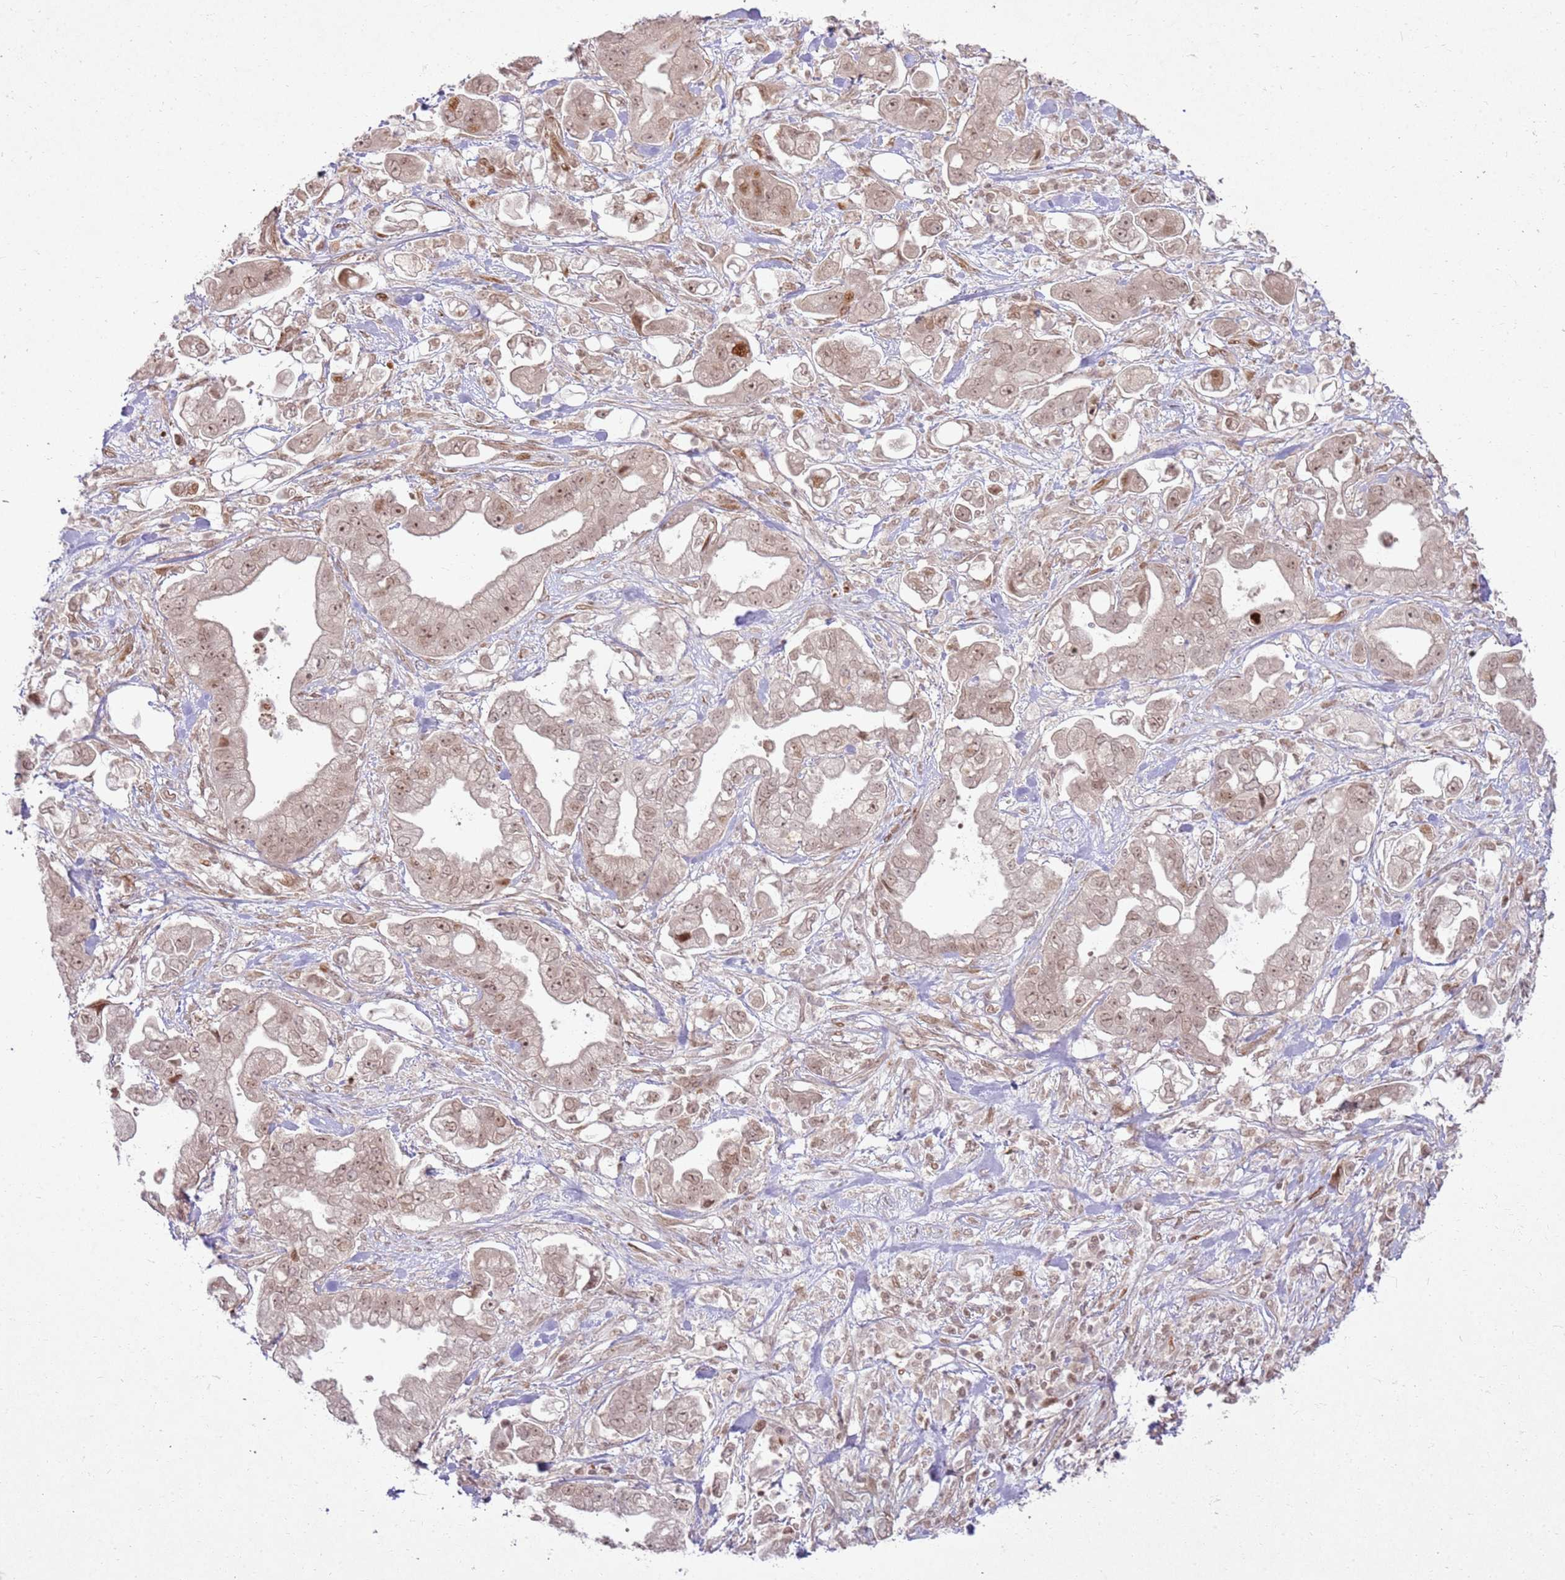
{"staining": {"intensity": "moderate", "quantity": ">75%", "location": "nuclear"}, "tissue": "stomach cancer", "cell_type": "Tumor cells", "image_type": "cancer", "snomed": [{"axis": "morphology", "description": "Adenocarcinoma, NOS"}, {"axis": "topography", "description": "Stomach"}], "caption": "A brown stain highlights moderate nuclear positivity of a protein in stomach cancer tumor cells.", "gene": "KLHL36", "patient": {"sex": "male", "age": 62}}